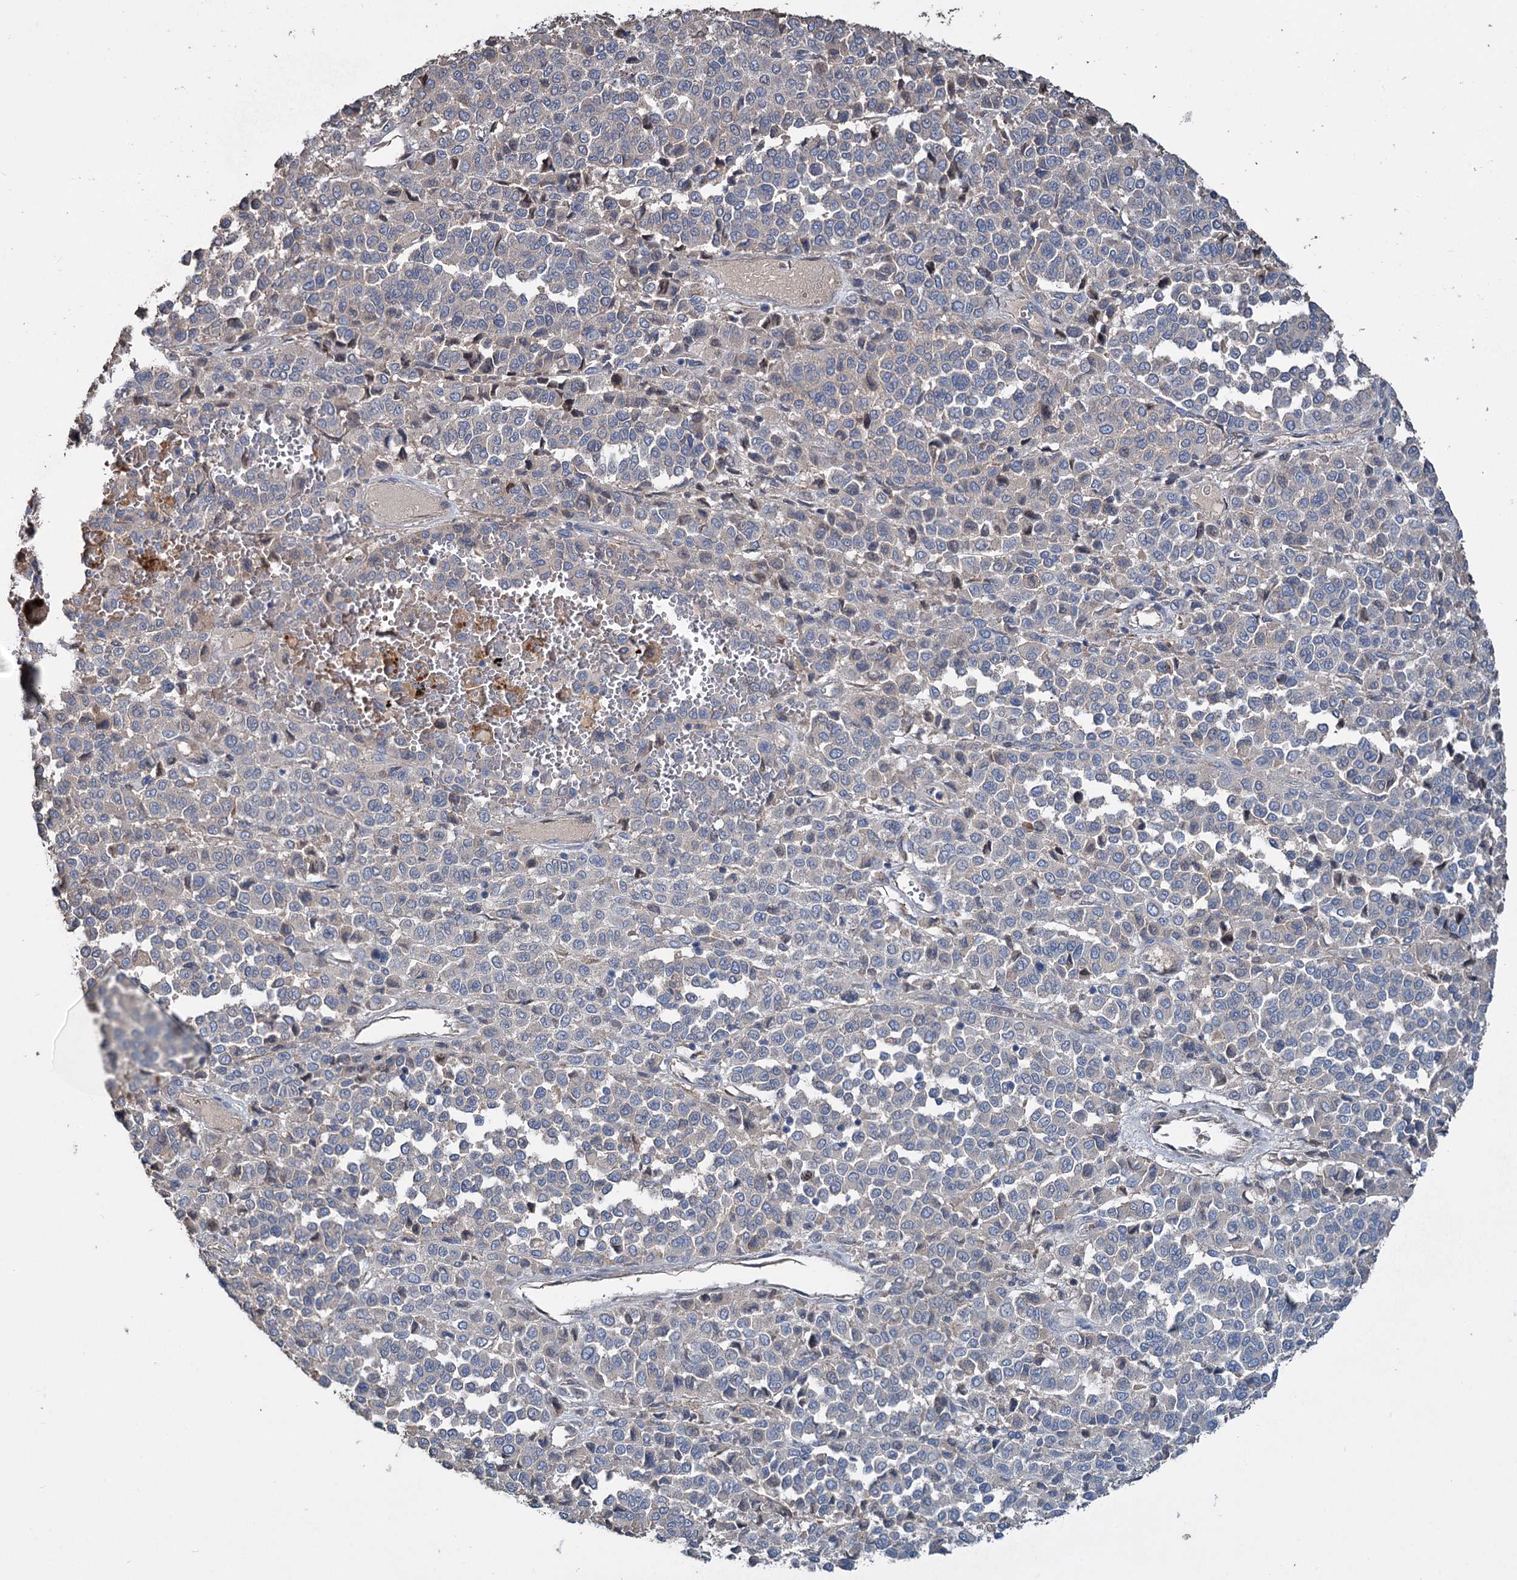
{"staining": {"intensity": "negative", "quantity": "none", "location": "none"}, "tissue": "melanoma", "cell_type": "Tumor cells", "image_type": "cancer", "snomed": [{"axis": "morphology", "description": "Malignant melanoma, Metastatic site"}, {"axis": "topography", "description": "Pancreas"}], "caption": "IHC image of neoplastic tissue: human malignant melanoma (metastatic site) stained with DAB reveals no significant protein expression in tumor cells.", "gene": "URAD", "patient": {"sex": "female", "age": 30}}